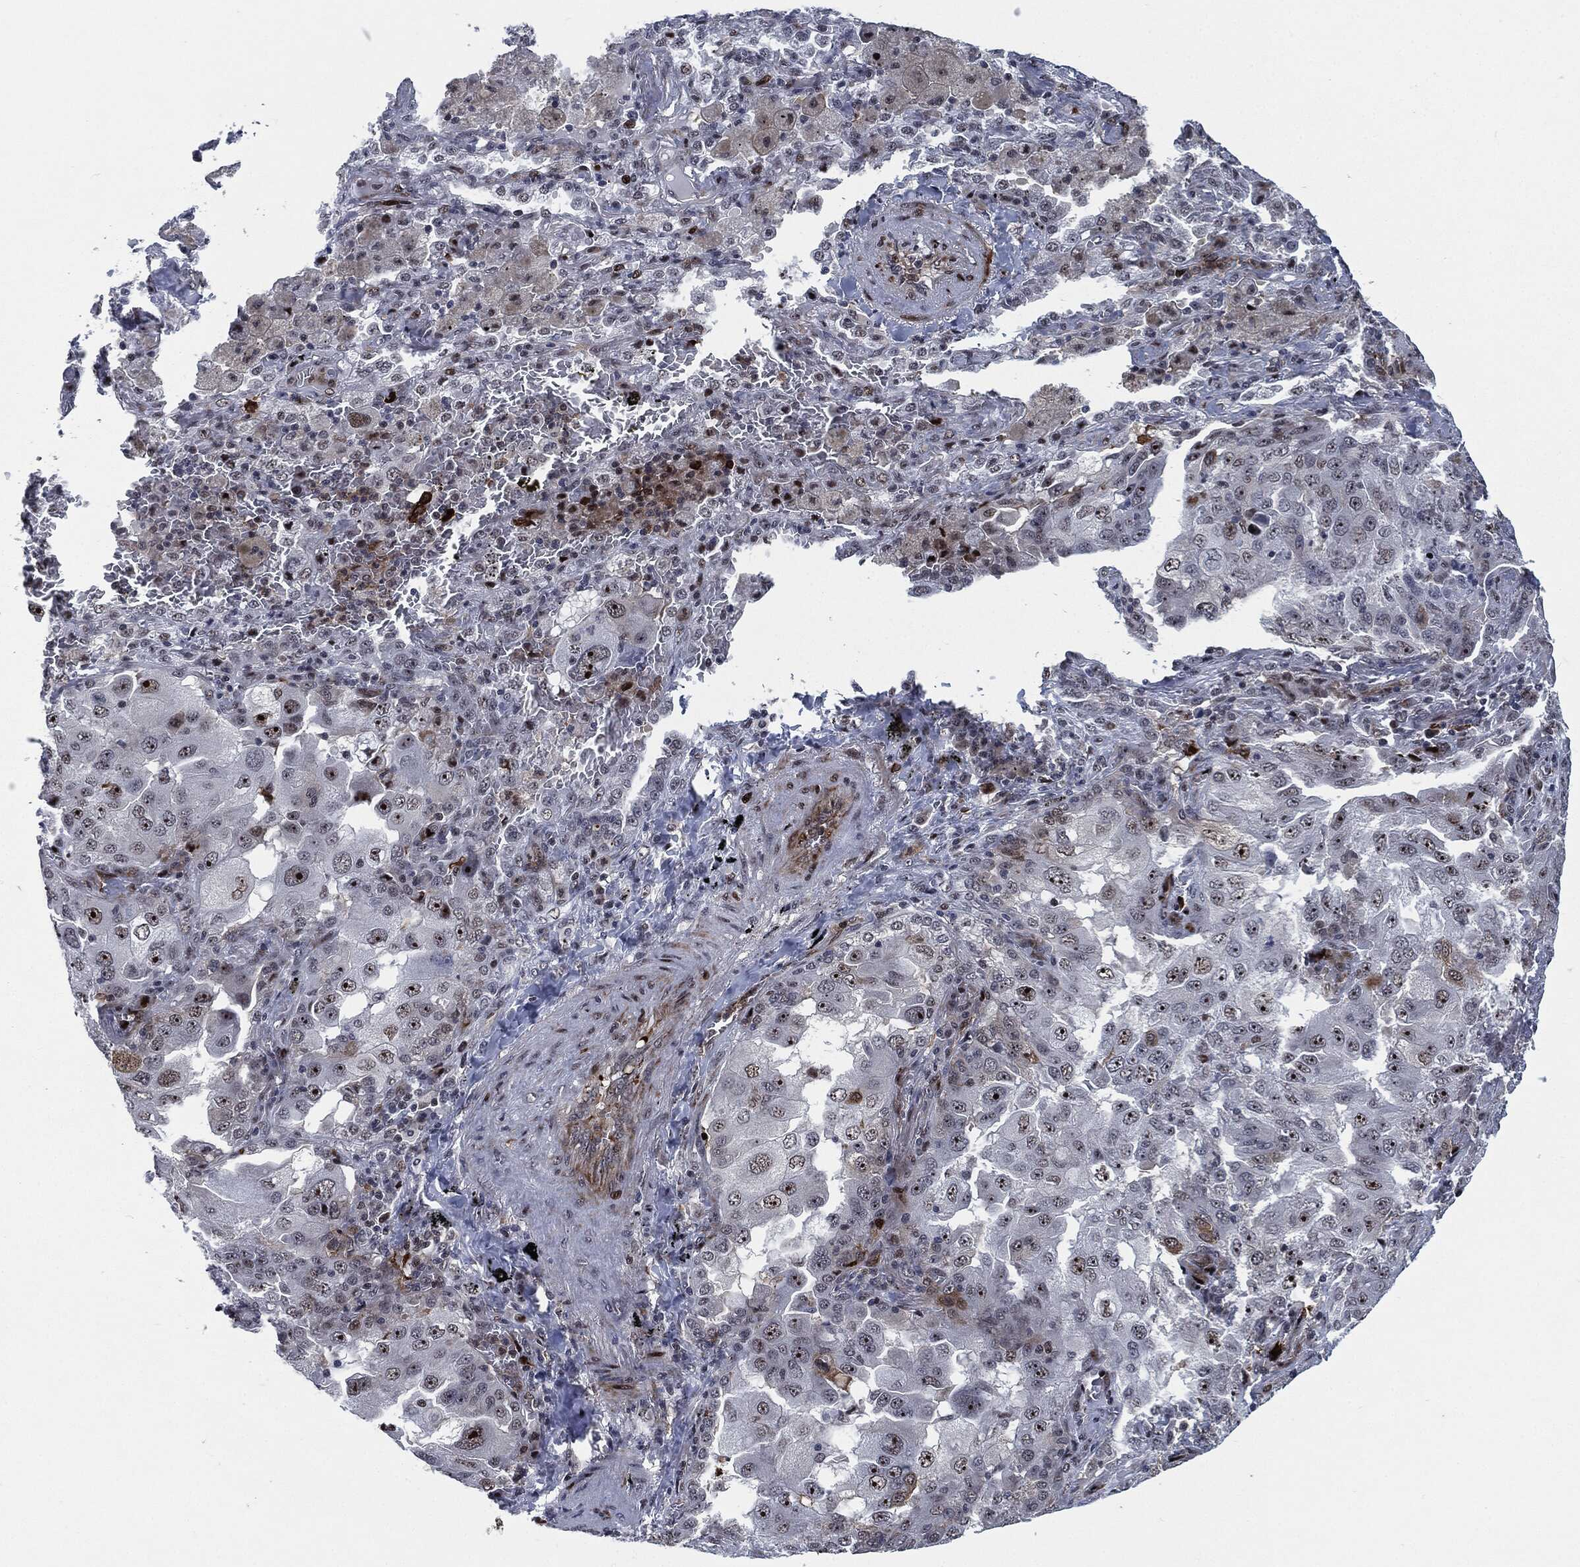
{"staining": {"intensity": "strong", "quantity": "<25%", "location": "nuclear"}, "tissue": "lung cancer", "cell_type": "Tumor cells", "image_type": "cancer", "snomed": [{"axis": "morphology", "description": "Adenocarcinoma, NOS"}, {"axis": "topography", "description": "Lung"}], "caption": "A medium amount of strong nuclear staining is seen in approximately <25% of tumor cells in lung adenocarcinoma tissue.", "gene": "AKT2", "patient": {"sex": "female", "age": 61}}